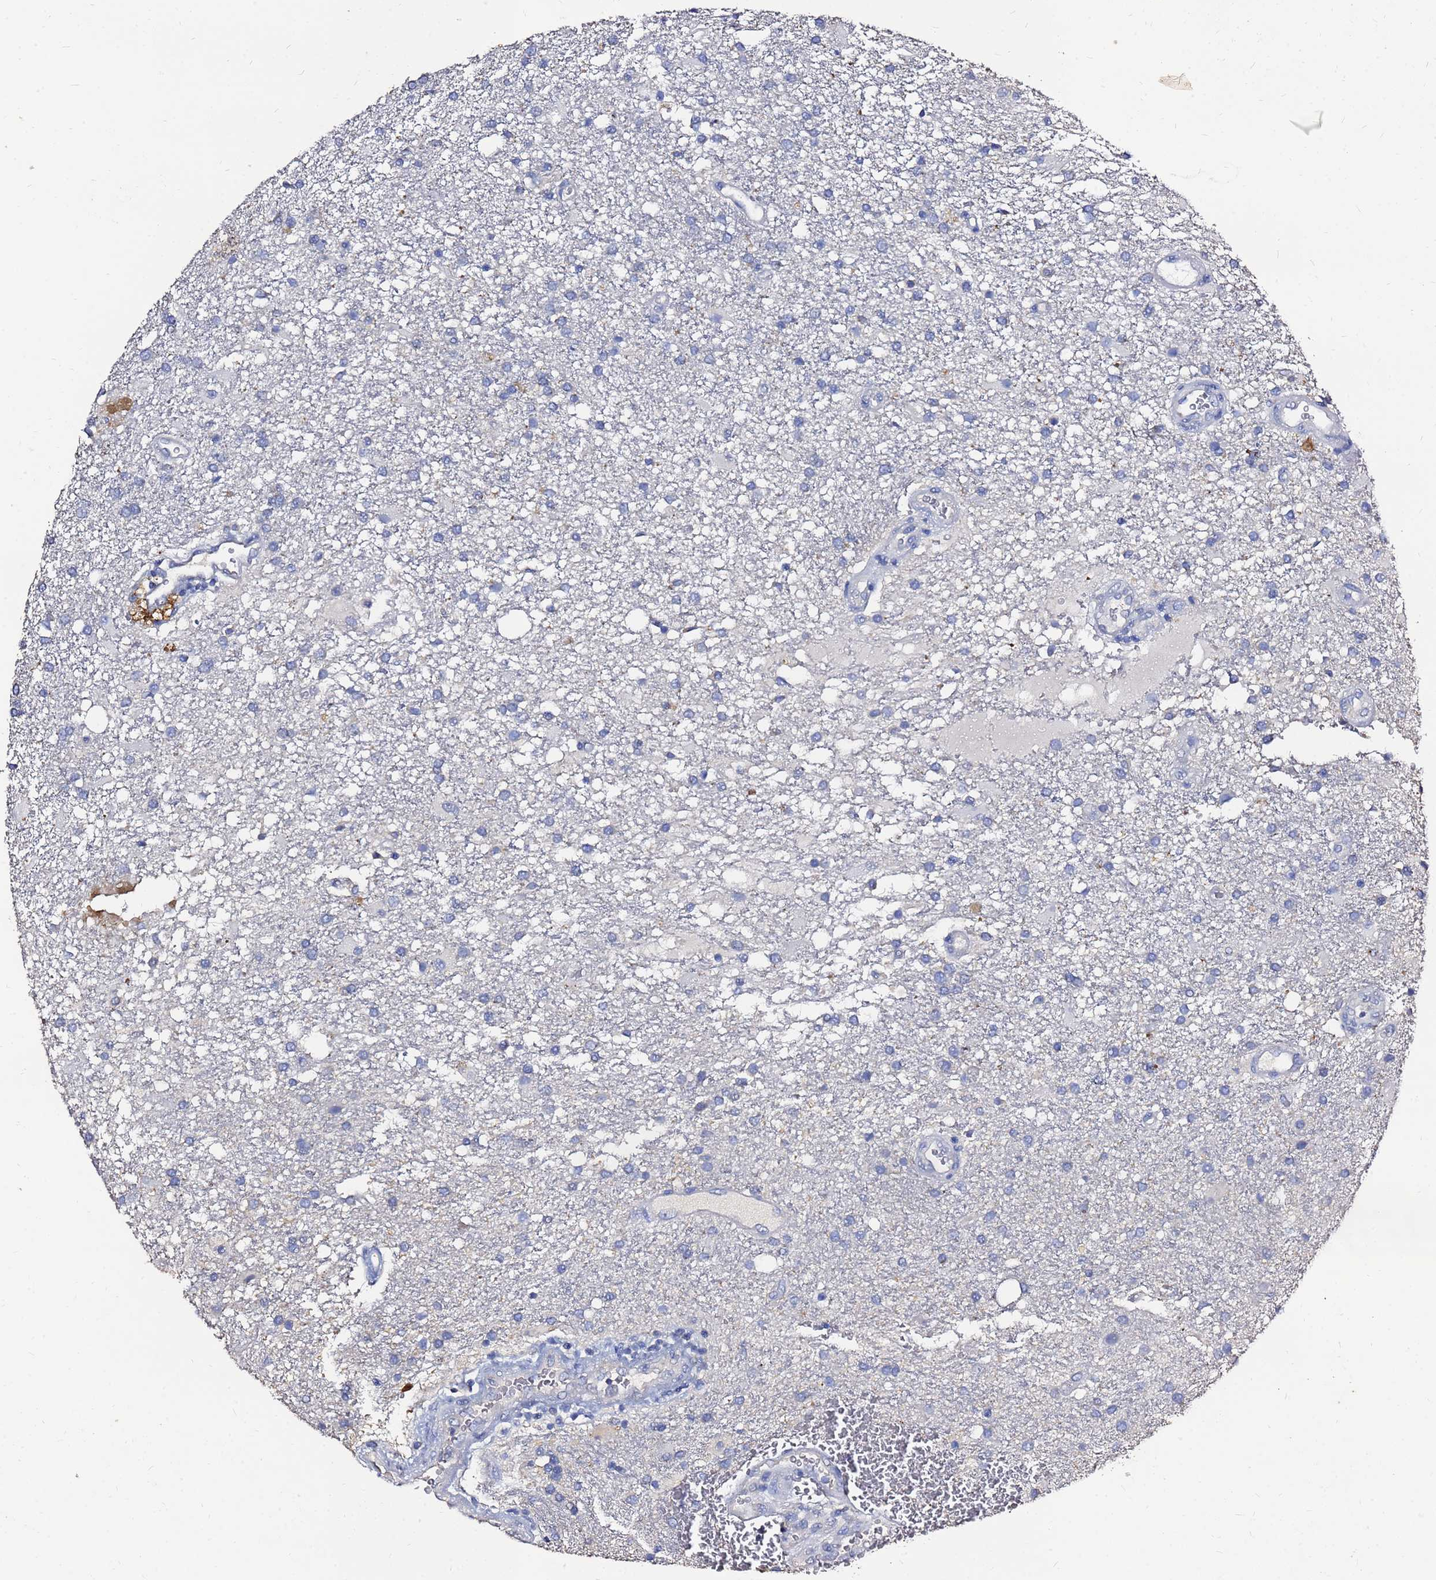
{"staining": {"intensity": "negative", "quantity": "none", "location": "none"}, "tissue": "glioma", "cell_type": "Tumor cells", "image_type": "cancer", "snomed": [{"axis": "morphology", "description": "Glioma, malignant, Low grade"}, {"axis": "topography", "description": "Brain"}], "caption": "This is a histopathology image of IHC staining of low-grade glioma (malignant), which shows no expression in tumor cells. (DAB immunohistochemistry (IHC) with hematoxylin counter stain).", "gene": "FAM183A", "patient": {"sex": "male", "age": 66}}